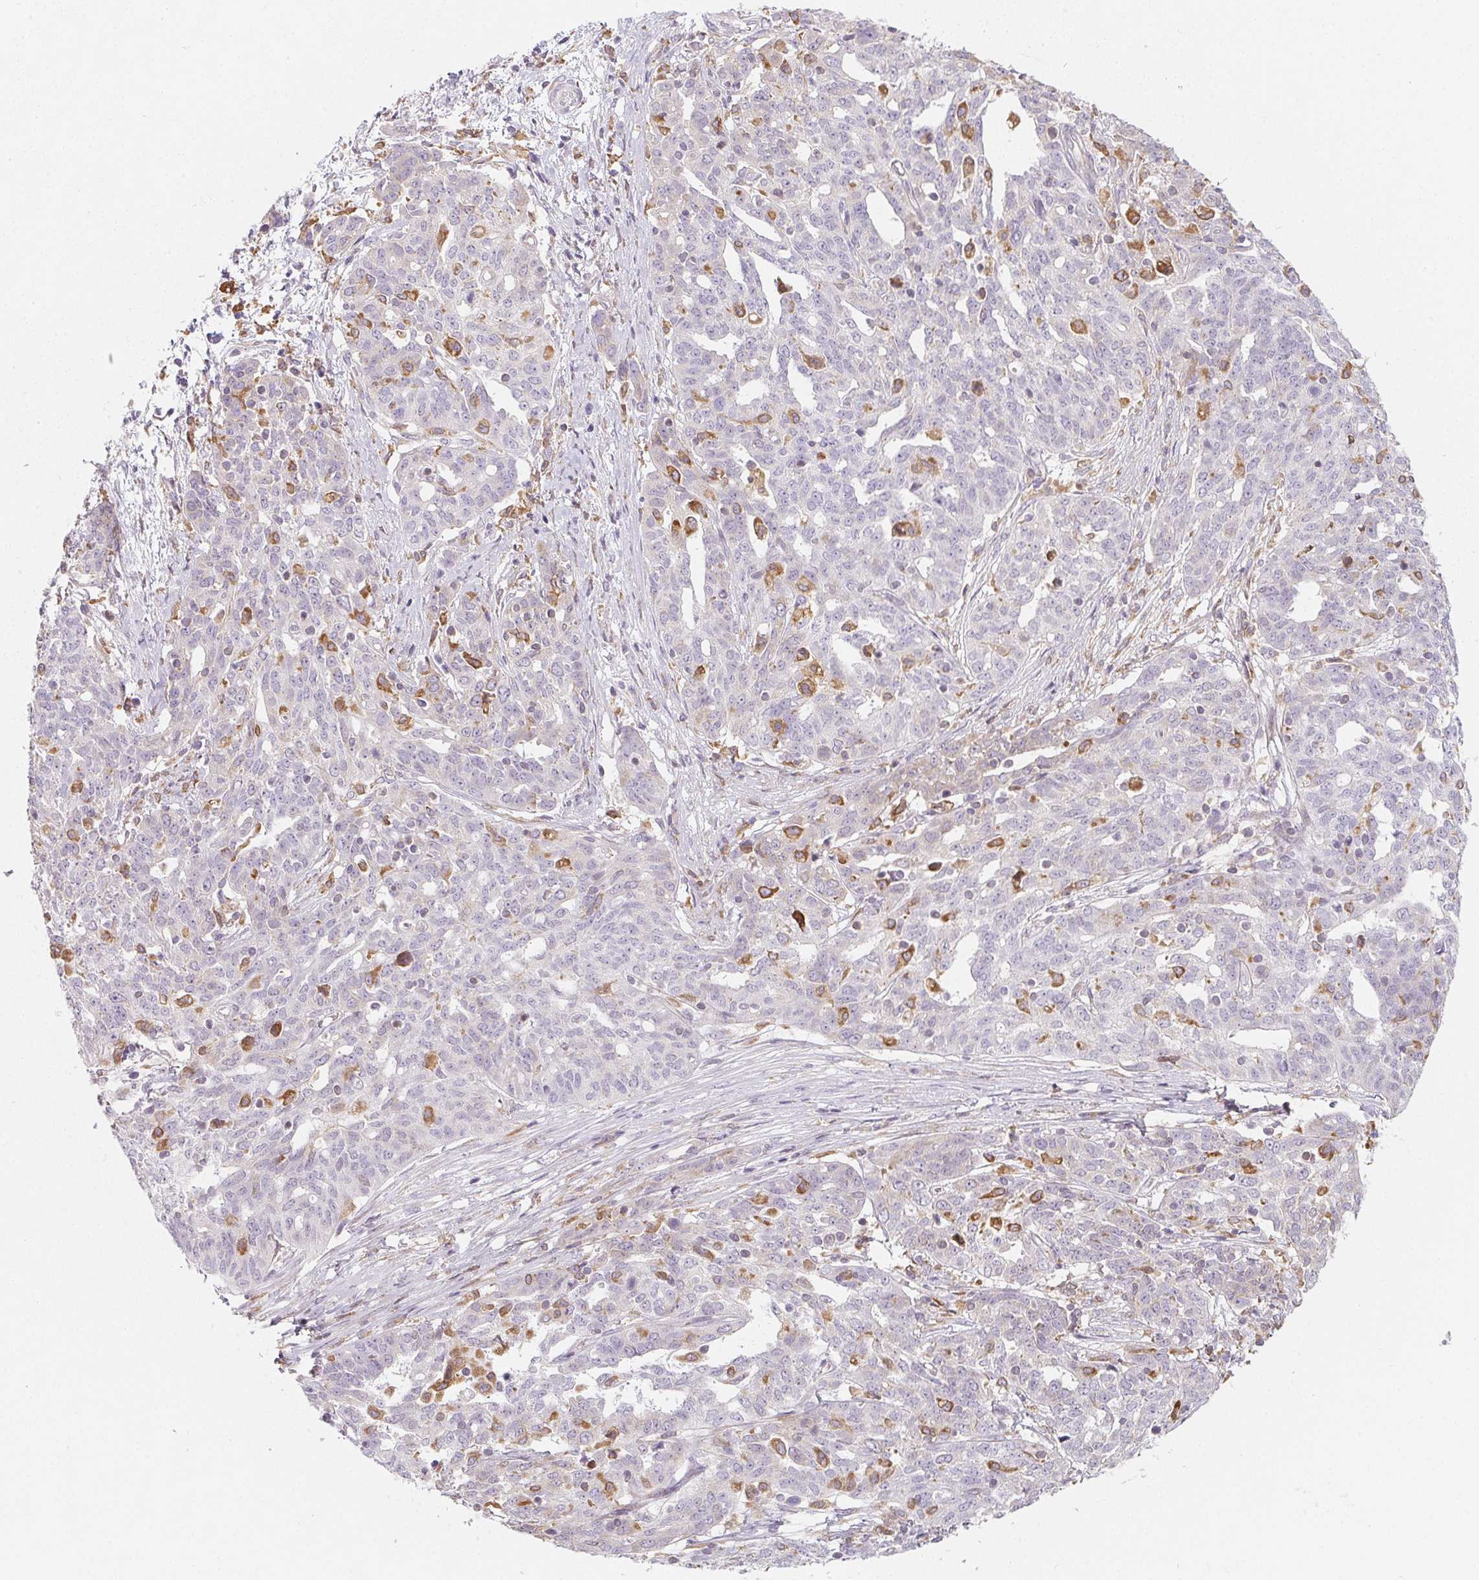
{"staining": {"intensity": "negative", "quantity": "none", "location": "none"}, "tissue": "ovarian cancer", "cell_type": "Tumor cells", "image_type": "cancer", "snomed": [{"axis": "morphology", "description": "Cystadenocarcinoma, serous, NOS"}, {"axis": "topography", "description": "Ovary"}], "caption": "This is an IHC micrograph of serous cystadenocarcinoma (ovarian). There is no positivity in tumor cells.", "gene": "SOAT1", "patient": {"sex": "female", "age": 67}}